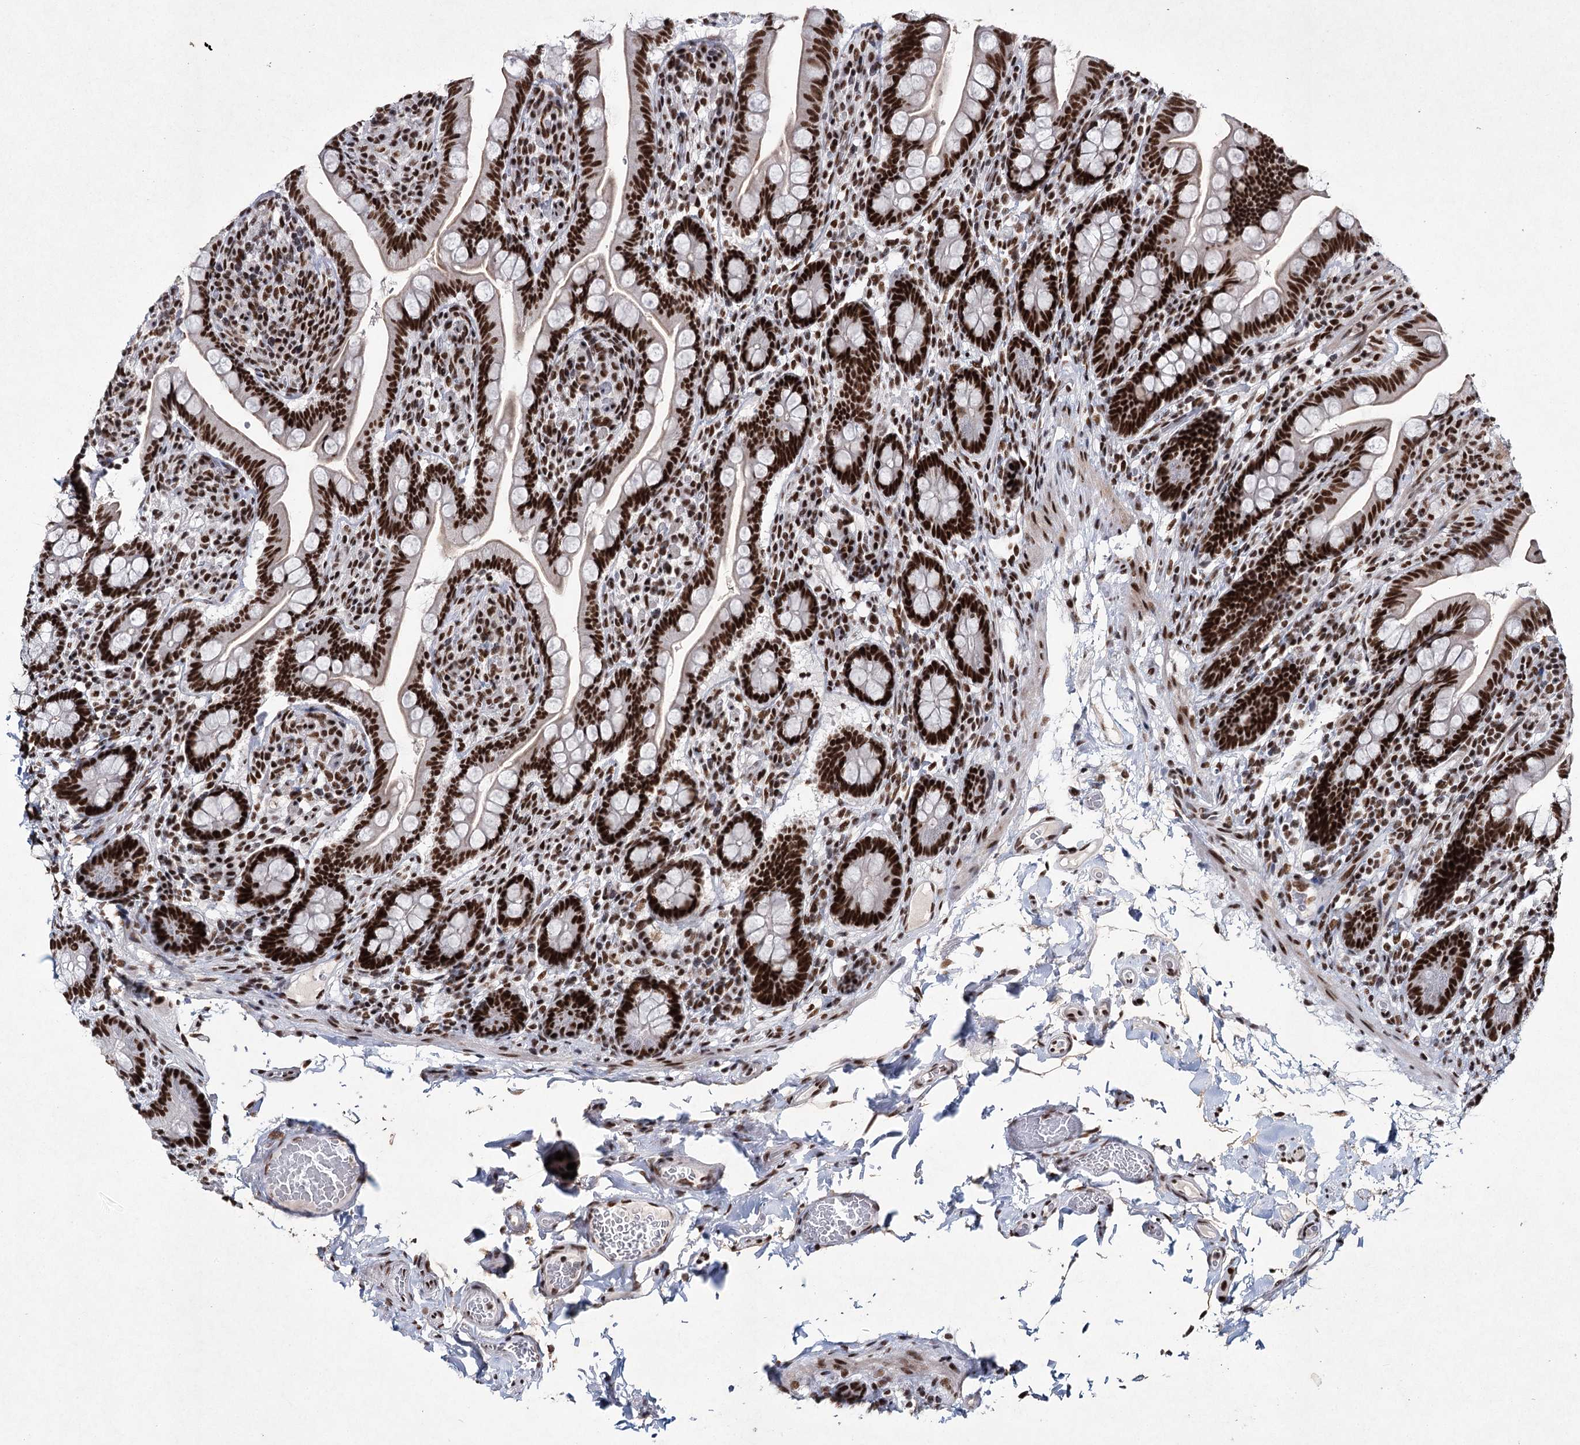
{"staining": {"intensity": "strong", "quantity": ">75%", "location": "nuclear"}, "tissue": "small intestine", "cell_type": "Glandular cells", "image_type": "normal", "snomed": [{"axis": "morphology", "description": "Normal tissue, NOS"}, {"axis": "topography", "description": "Small intestine"}], "caption": "Human small intestine stained with a brown dye demonstrates strong nuclear positive staining in approximately >75% of glandular cells.", "gene": "SCAF8", "patient": {"sex": "female", "age": 64}}